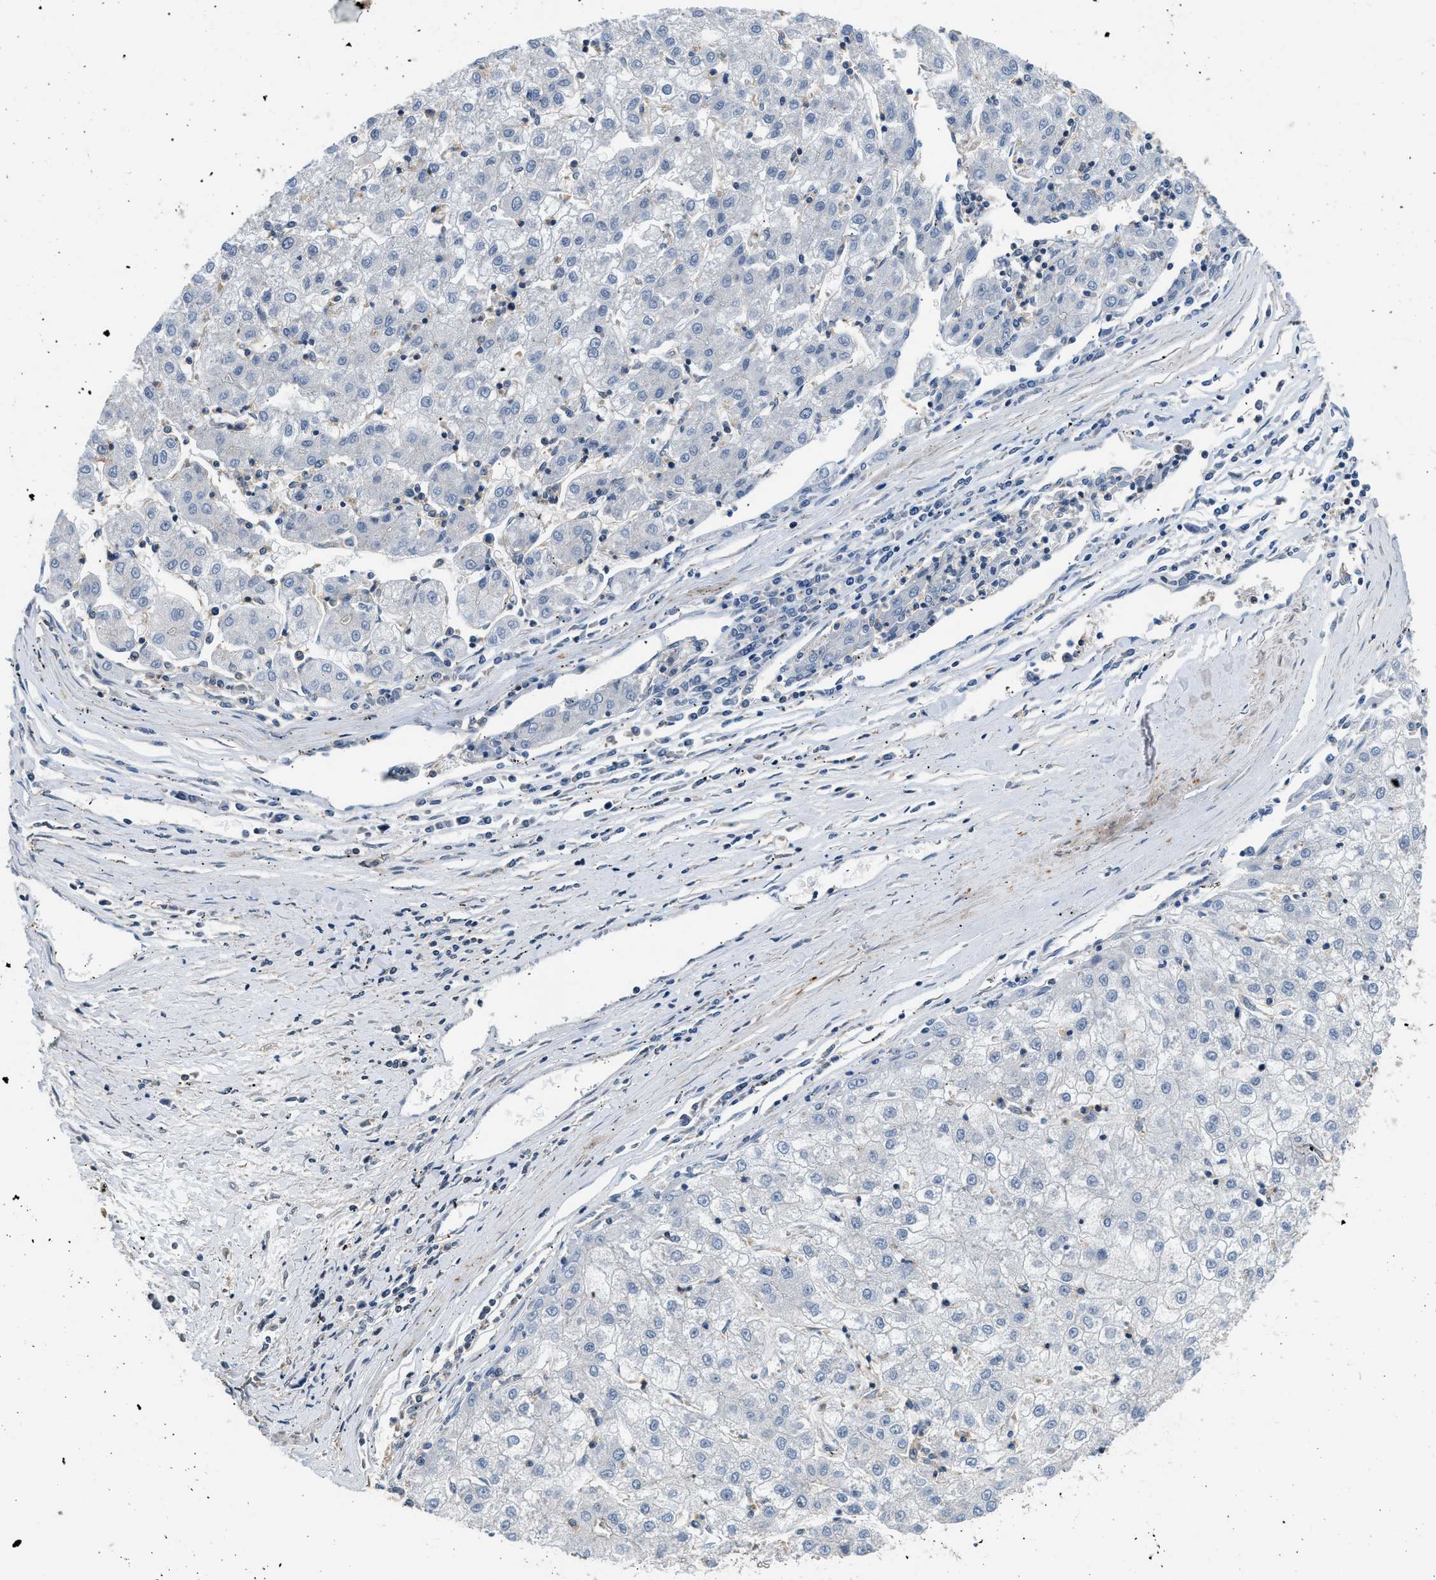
{"staining": {"intensity": "negative", "quantity": "none", "location": "none"}, "tissue": "liver cancer", "cell_type": "Tumor cells", "image_type": "cancer", "snomed": [{"axis": "morphology", "description": "Carcinoma, Hepatocellular, NOS"}, {"axis": "topography", "description": "Liver"}], "caption": "Image shows no protein expression in tumor cells of hepatocellular carcinoma (liver) tissue. (DAB immunohistochemistry, high magnification).", "gene": "MTMR1", "patient": {"sex": "male", "age": 72}}